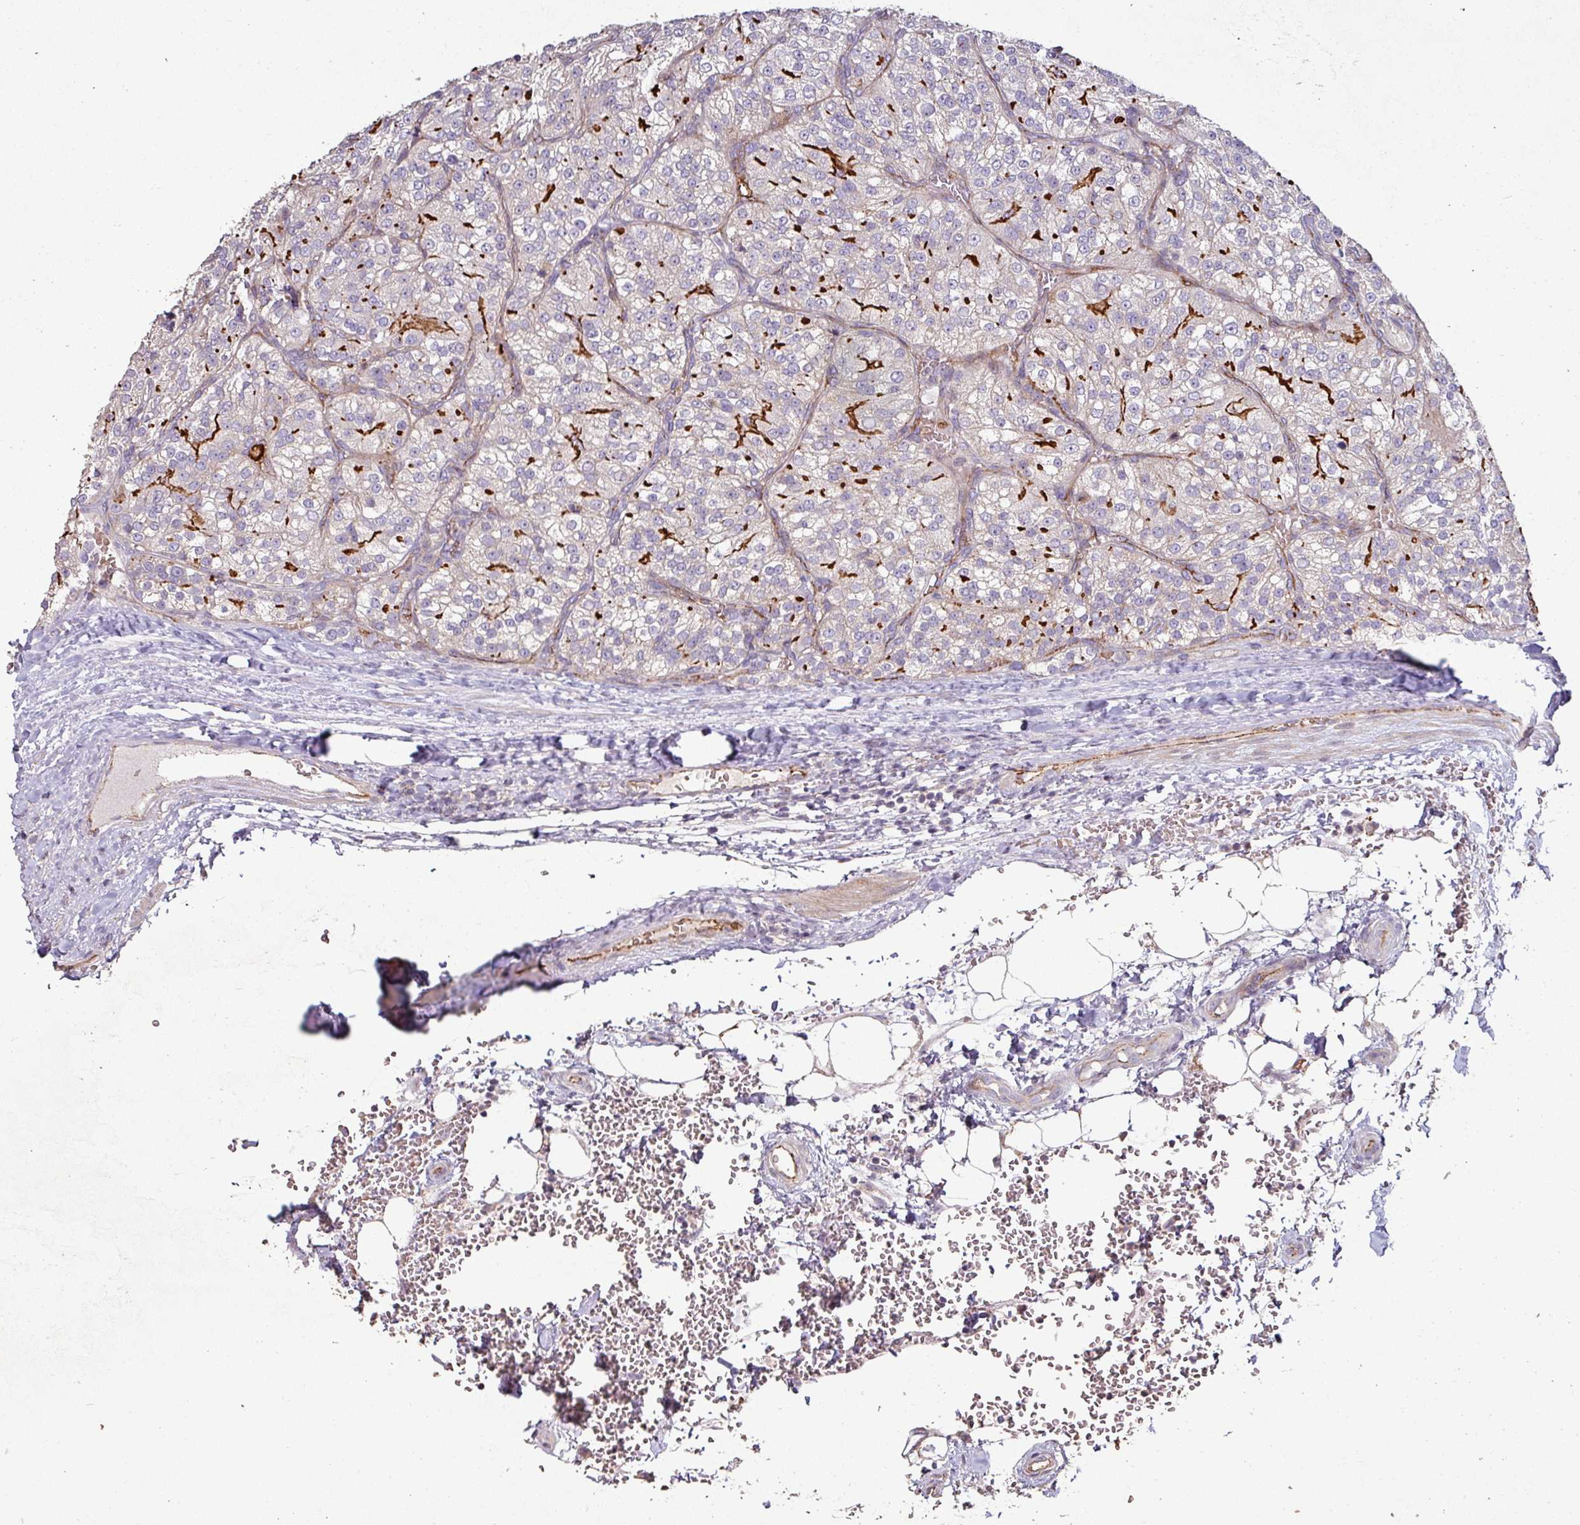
{"staining": {"intensity": "strong", "quantity": "<25%", "location": "cytoplasmic/membranous"}, "tissue": "renal cancer", "cell_type": "Tumor cells", "image_type": "cancer", "snomed": [{"axis": "morphology", "description": "Adenocarcinoma, NOS"}, {"axis": "topography", "description": "Kidney"}], "caption": "Protein analysis of renal adenocarcinoma tissue exhibits strong cytoplasmic/membranous expression in approximately <25% of tumor cells. The protein is stained brown, and the nuclei are stained in blue (DAB IHC with brightfield microscopy, high magnification).", "gene": "RPL23A", "patient": {"sex": "female", "age": 63}}